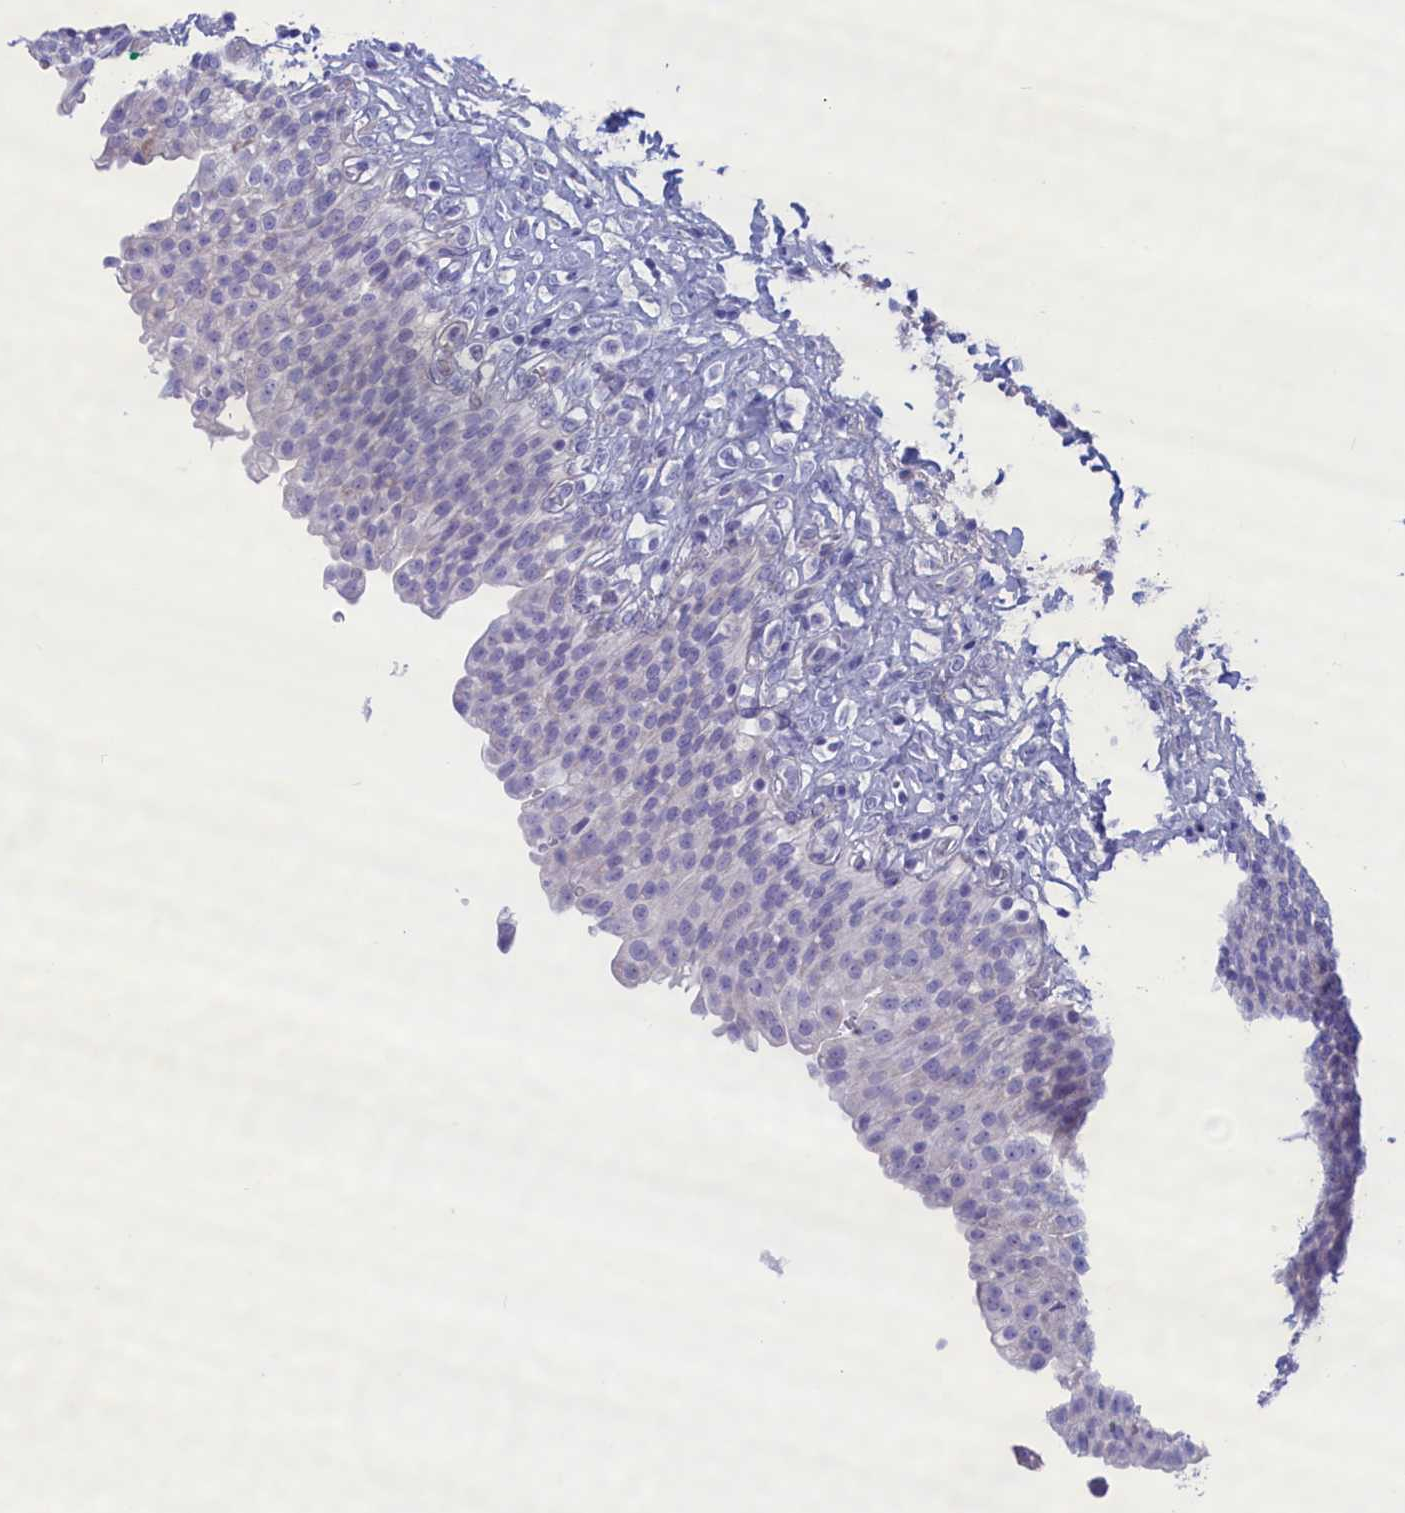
{"staining": {"intensity": "negative", "quantity": "none", "location": "none"}, "tissue": "urinary bladder", "cell_type": "Urothelial cells", "image_type": "normal", "snomed": [{"axis": "morphology", "description": "Urothelial carcinoma, High grade"}, {"axis": "topography", "description": "Urinary bladder"}], "caption": "This is an immunohistochemistry (IHC) photomicrograph of unremarkable human urinary bladder. There is no staining in urothelial cells.", "gene": "MPV17L2", "patient": {"sex": "male", "age": 46}}